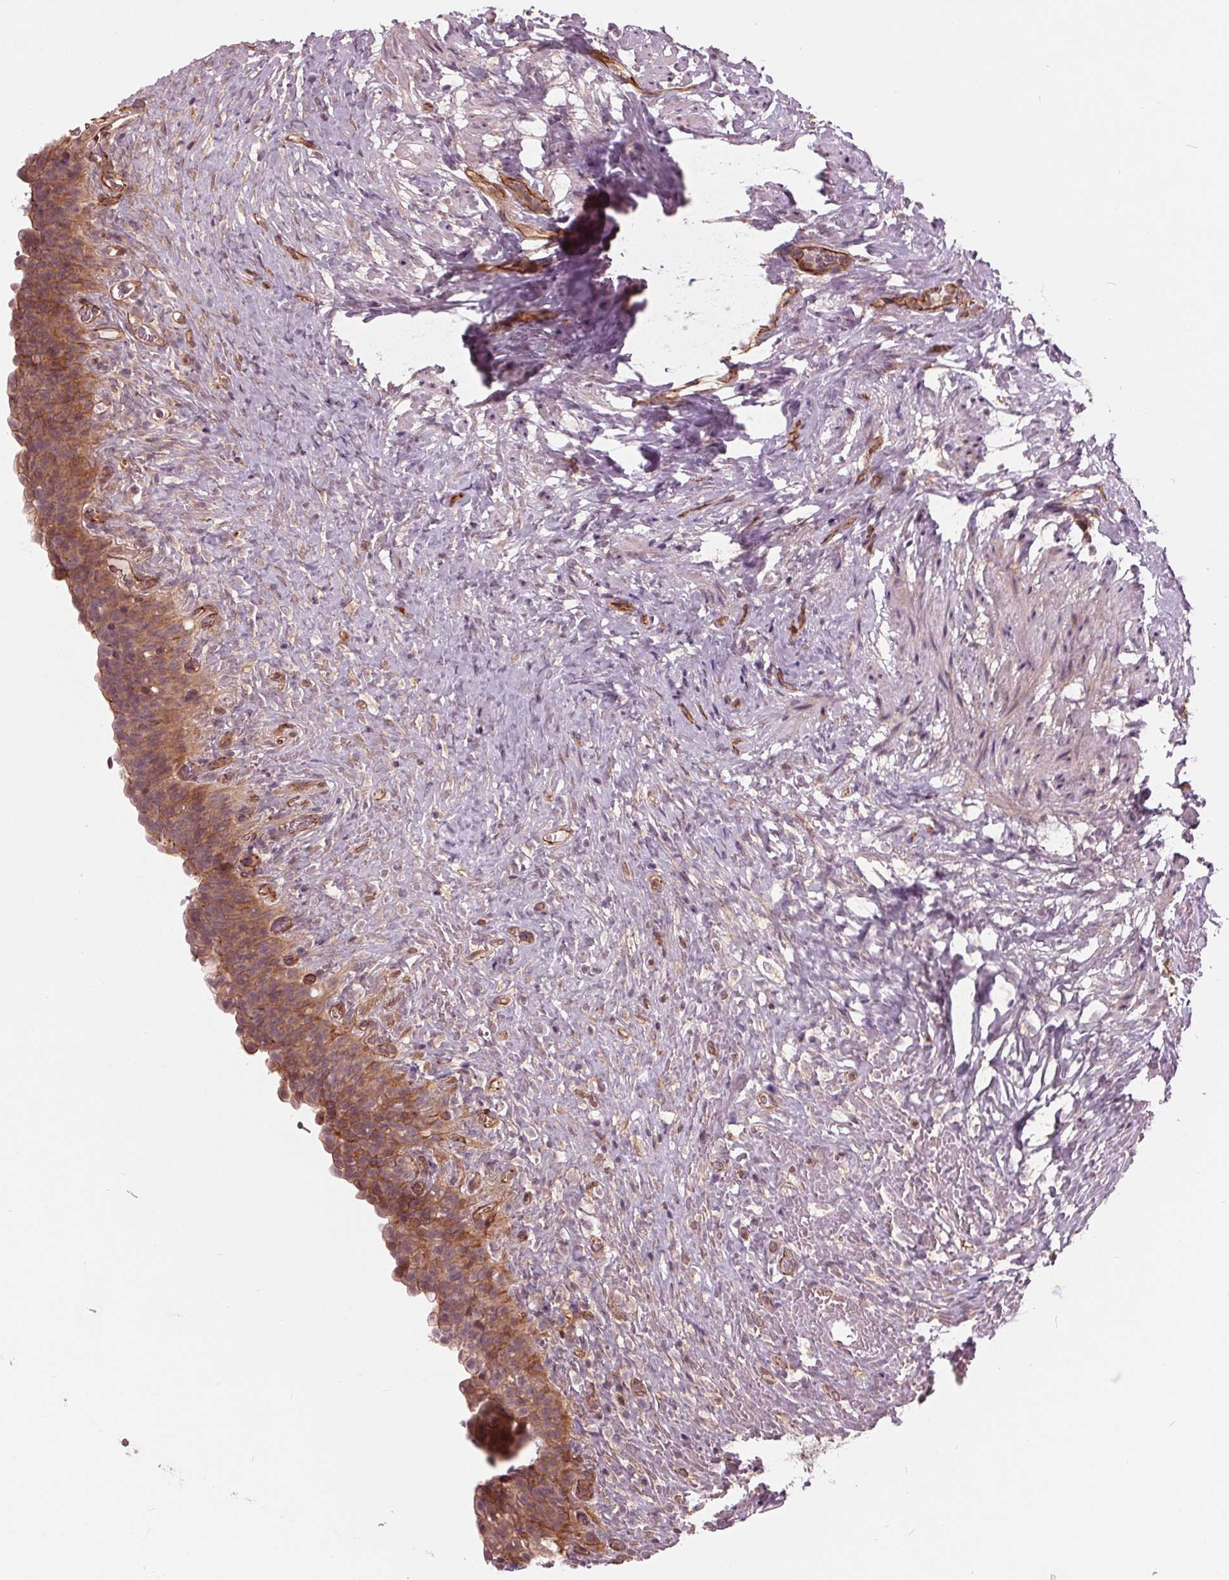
{"staining": {"intensity": "moderate", "quantity": "25%-75%", "location": "cytoplasmic/membranous"}, "tissue": "urinary bladder", "cell_type": "Urothelial cells", "image_type": "normal", "snomed": [{"axis": "morphology", "description": "Normal tissue, NOS"}, {"axis": "topography", "description": "Urinary bladder"}, {"axis": "topography", "description": "Prostate"}], "caption": "Moderate cytoplasmic/membranous positivity for a protein is appreciated in about 25%-75% of urothelial cells of benign urinary bladder using immunohistochemistry (IHC).", "gene": "TXNIP", "patient": {"sex": "male", "age": 76}}